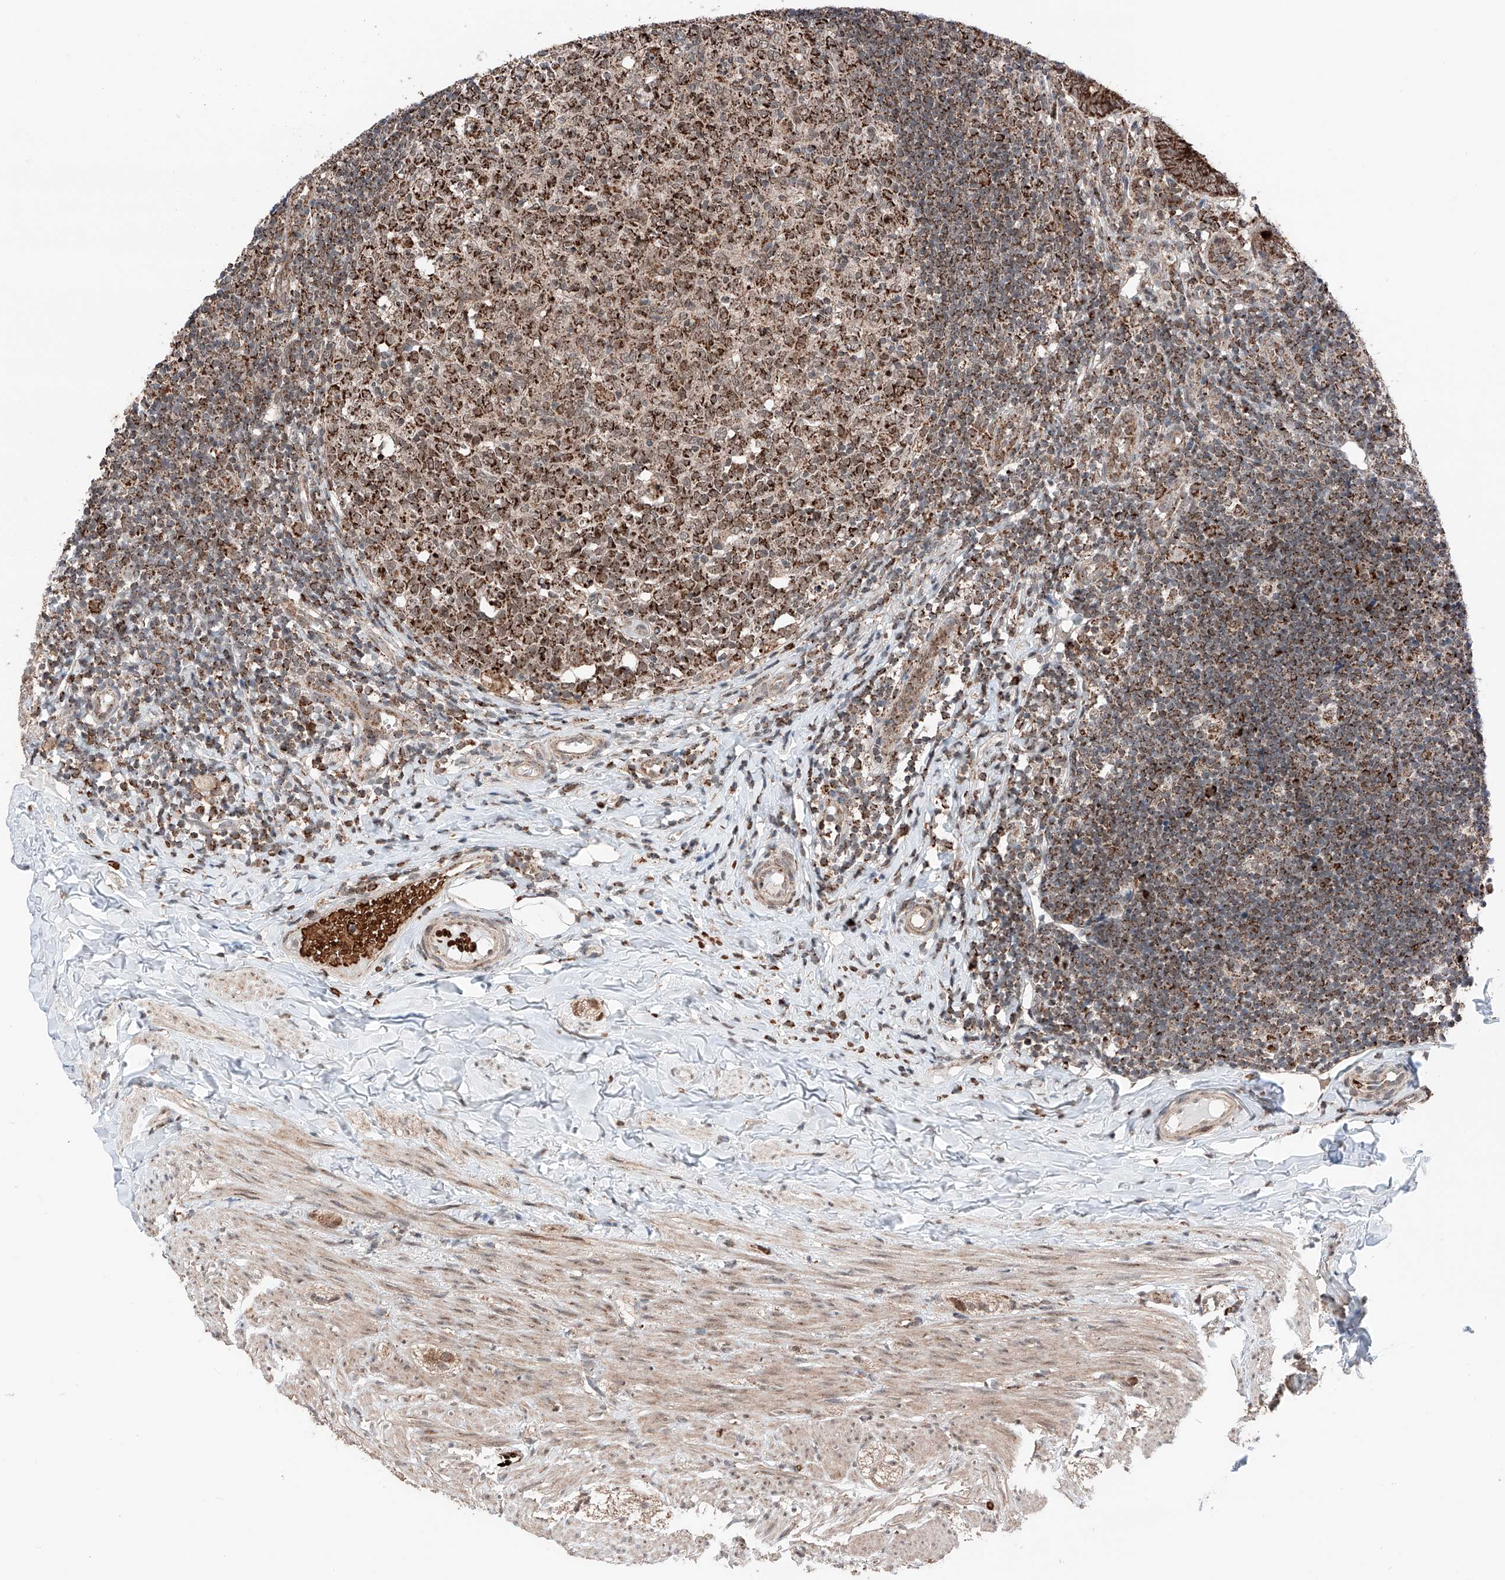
{"staining": {"intensity": "strong", "quantity": ">75%", "location": "cytoplasmic/membranous"}, "tissue": "appendix", "cell_type": "Glandular cells", "image_type": "normal", "snomed": [{"axis": "morphology", "description": "Normal tissue, NOS"}, {"axis": "topography", "description": "Appendix"}], "caption": "Strong cytoplasmic/membranous protein staining is present in about >75% of glandular cells in appendix. Immunohistochemistry stains the protein of interest in brown and the nuclei are stained blue.", "gene": "ZSCAN29", "patient": {"sex": "male", "age": 8}}